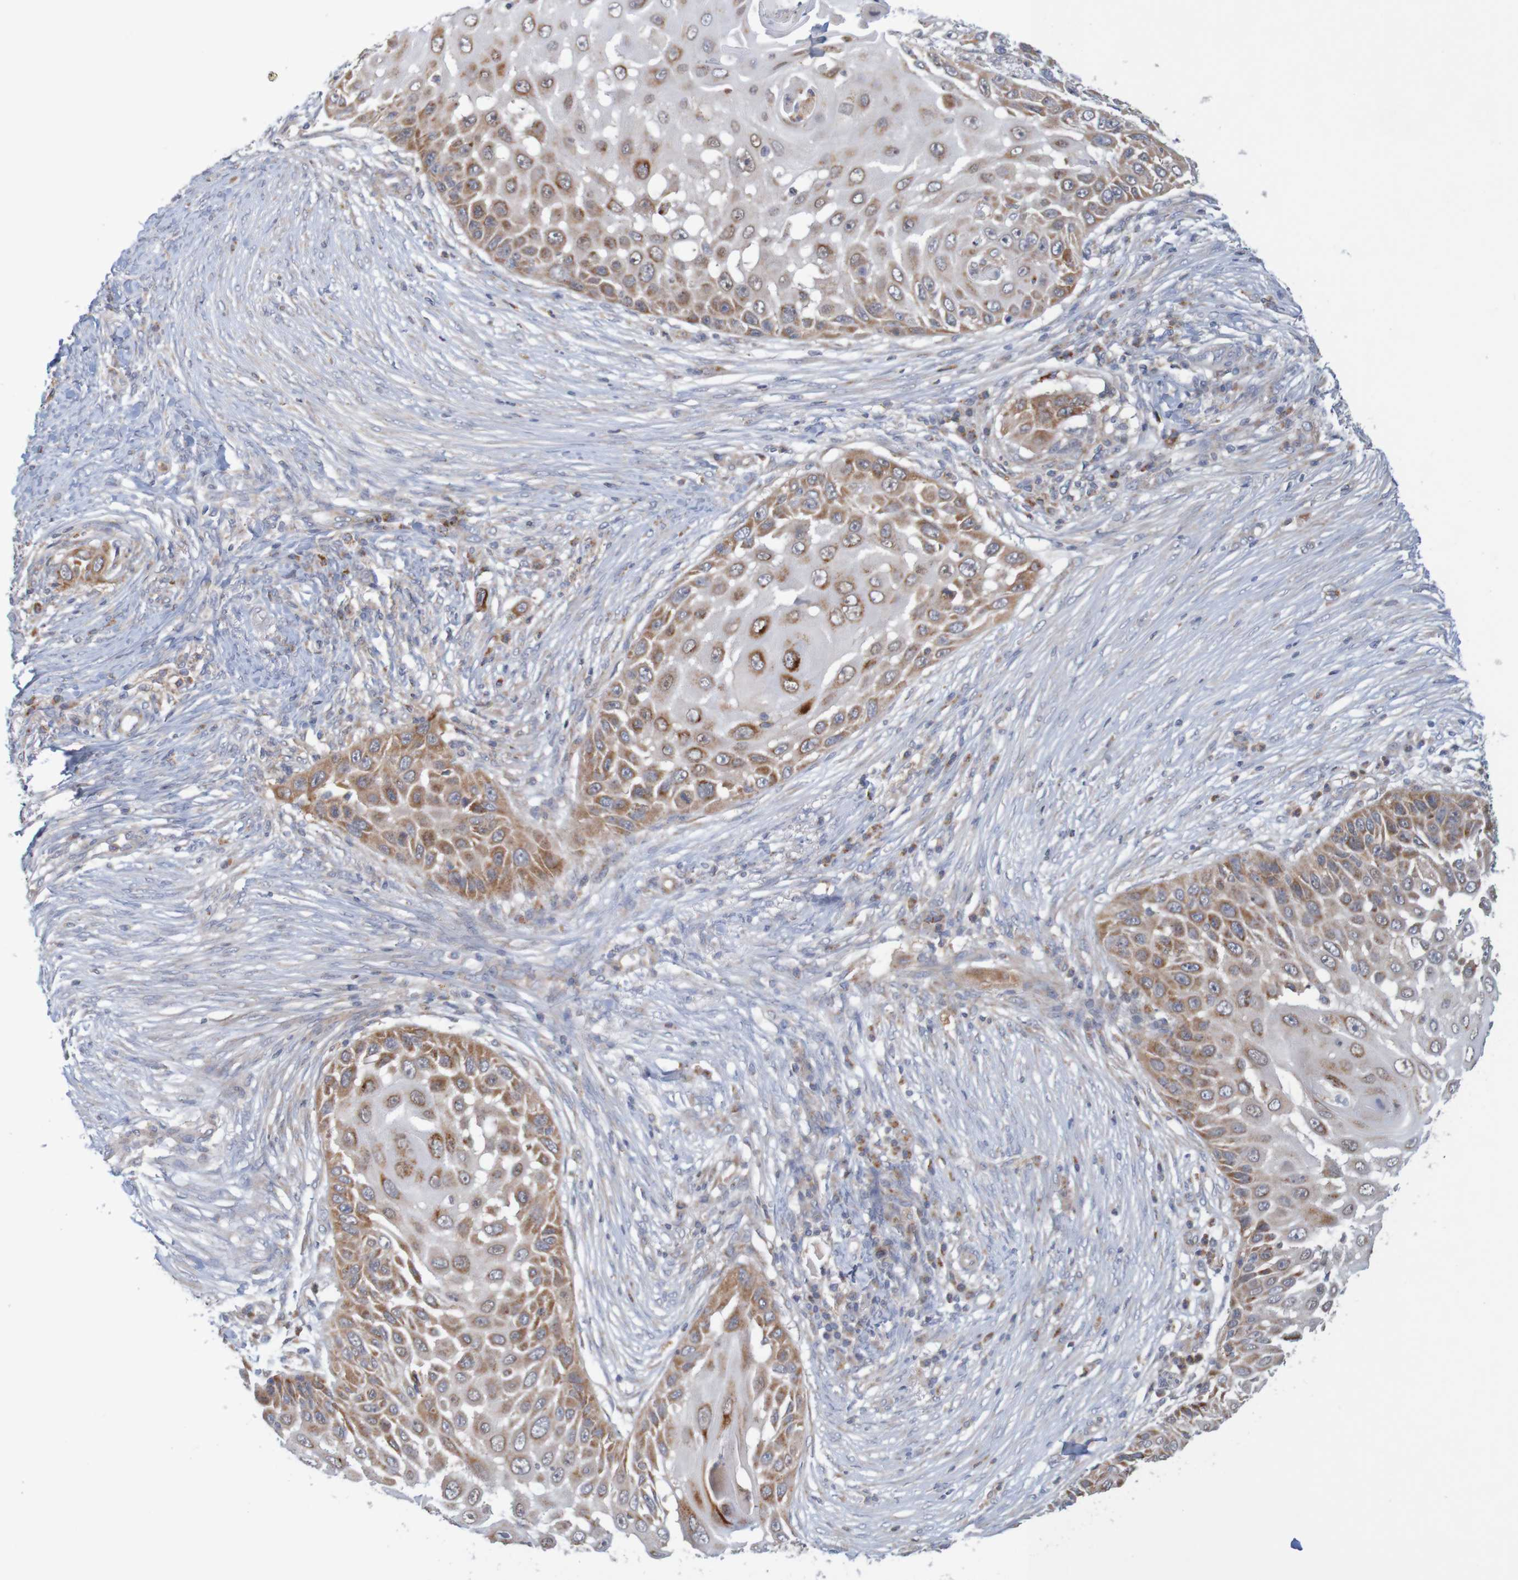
{"staining": {"intensity": "strong", "quantity": ">75%", "location": "cytoplasmic/membranous"}, "tissue": "skin cancer", "cell_type": "Tumor cells", "image_type": "cancer", "snomed": [{"axis": "morphology", "description": "Squamous cell carcinoma, NOS"}, {"axis": "topography", "description": "Skin"}], "caption": "Tumor cells show high levels of strong cytoplasmic/membranous positivity in about >75% of cells in human squamous cell carcinoma (skin). (Brightfield microscopy of DAB IHC at high magnification).", "gene": "NAV2", "patient": {"sex": "female", "age": 44}}